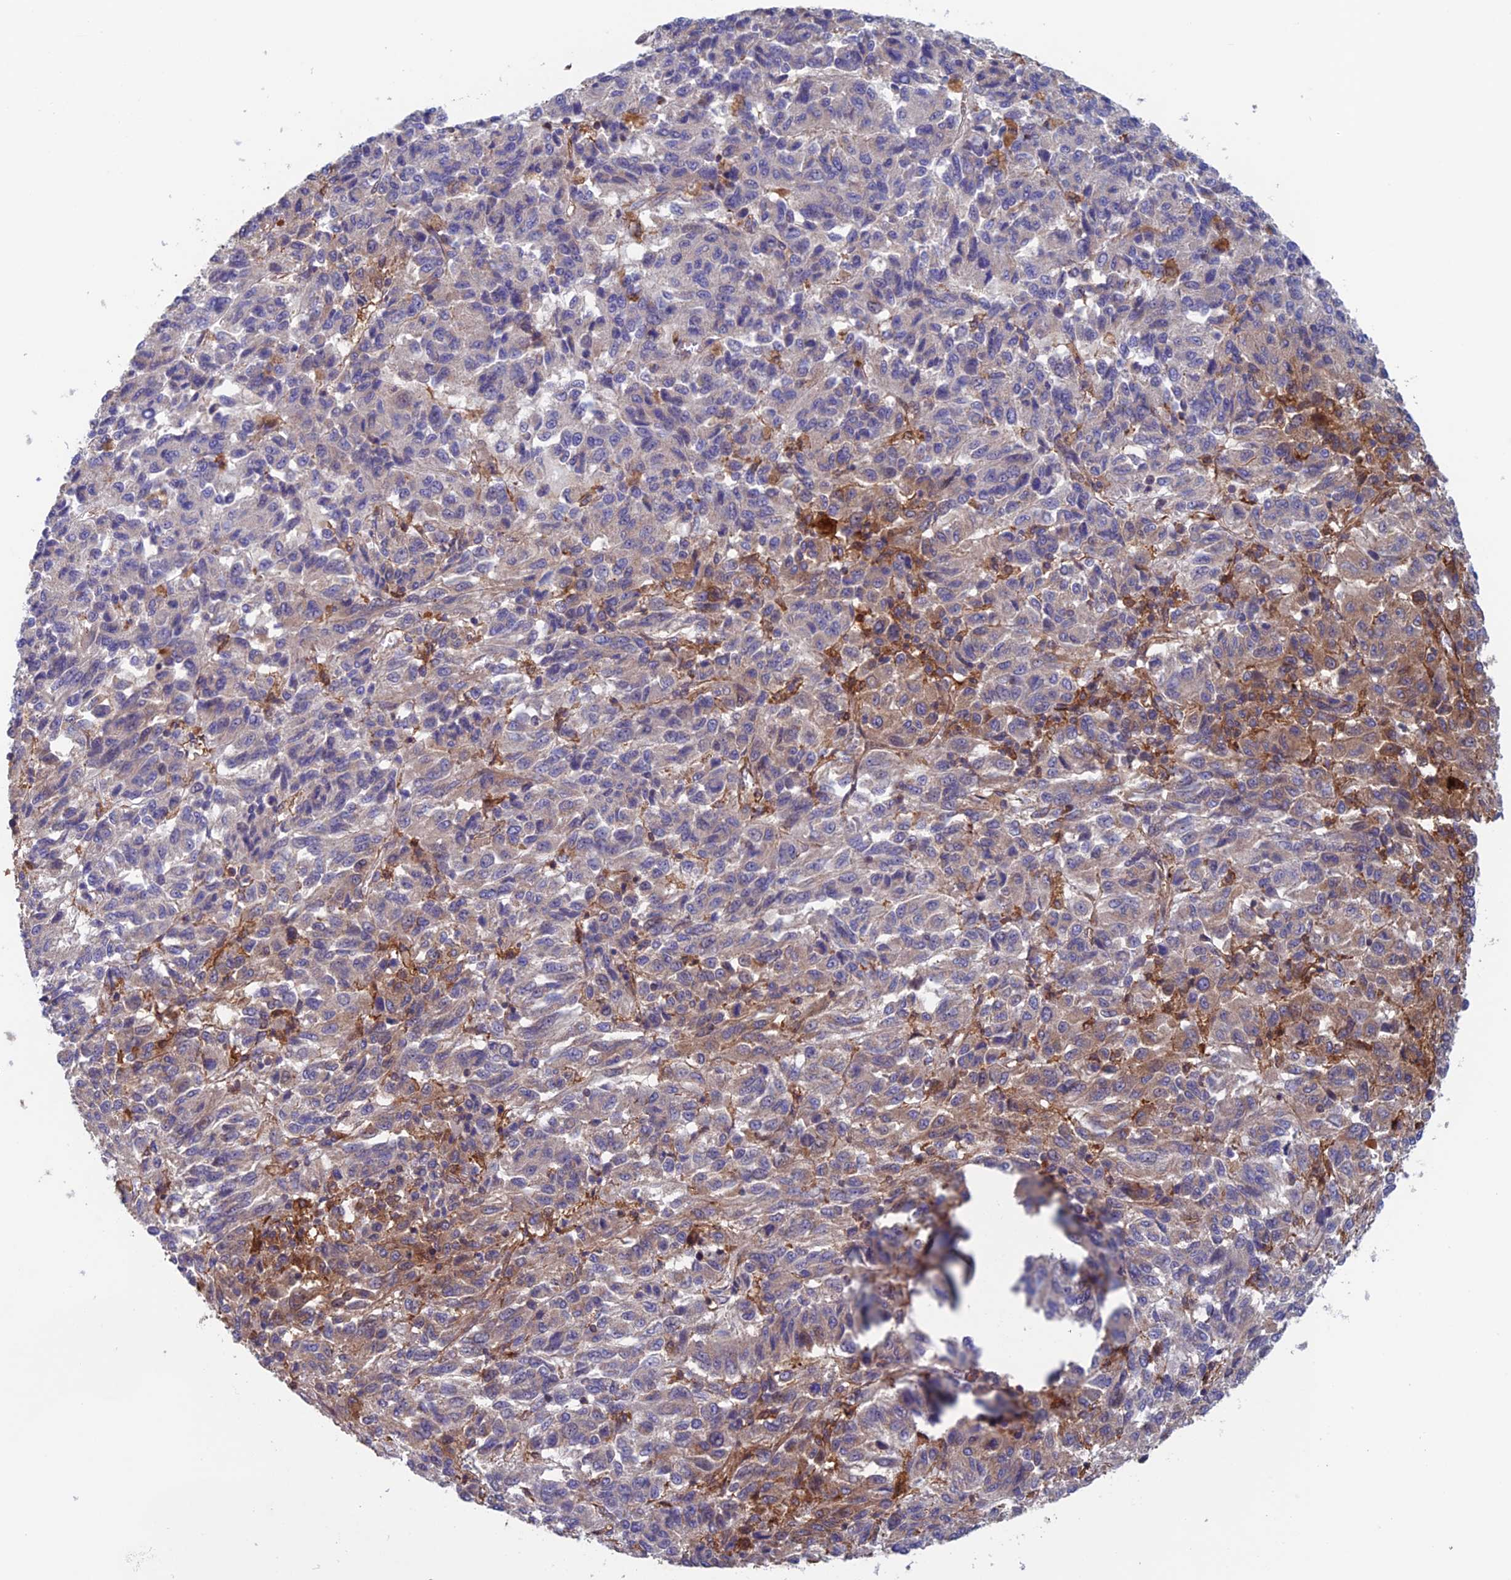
{"staining": {"intensity": "negative", "quantity": "none", "location": "none"}, "tissue": "melanoma", "cell_type": "Tumor cells", "image_type": "cancer", "snomed": [{"axis": "morphology", "description": "Malignant melanoma, Metastatic site"}, {"axis": "topography", "description": "Lung"}], "caption": "The micrograph reveals no significant positivity in tumor cells of melanoma.", "gene": "NUDT16L1", "patient": {"sex": "male", "age": 64}}